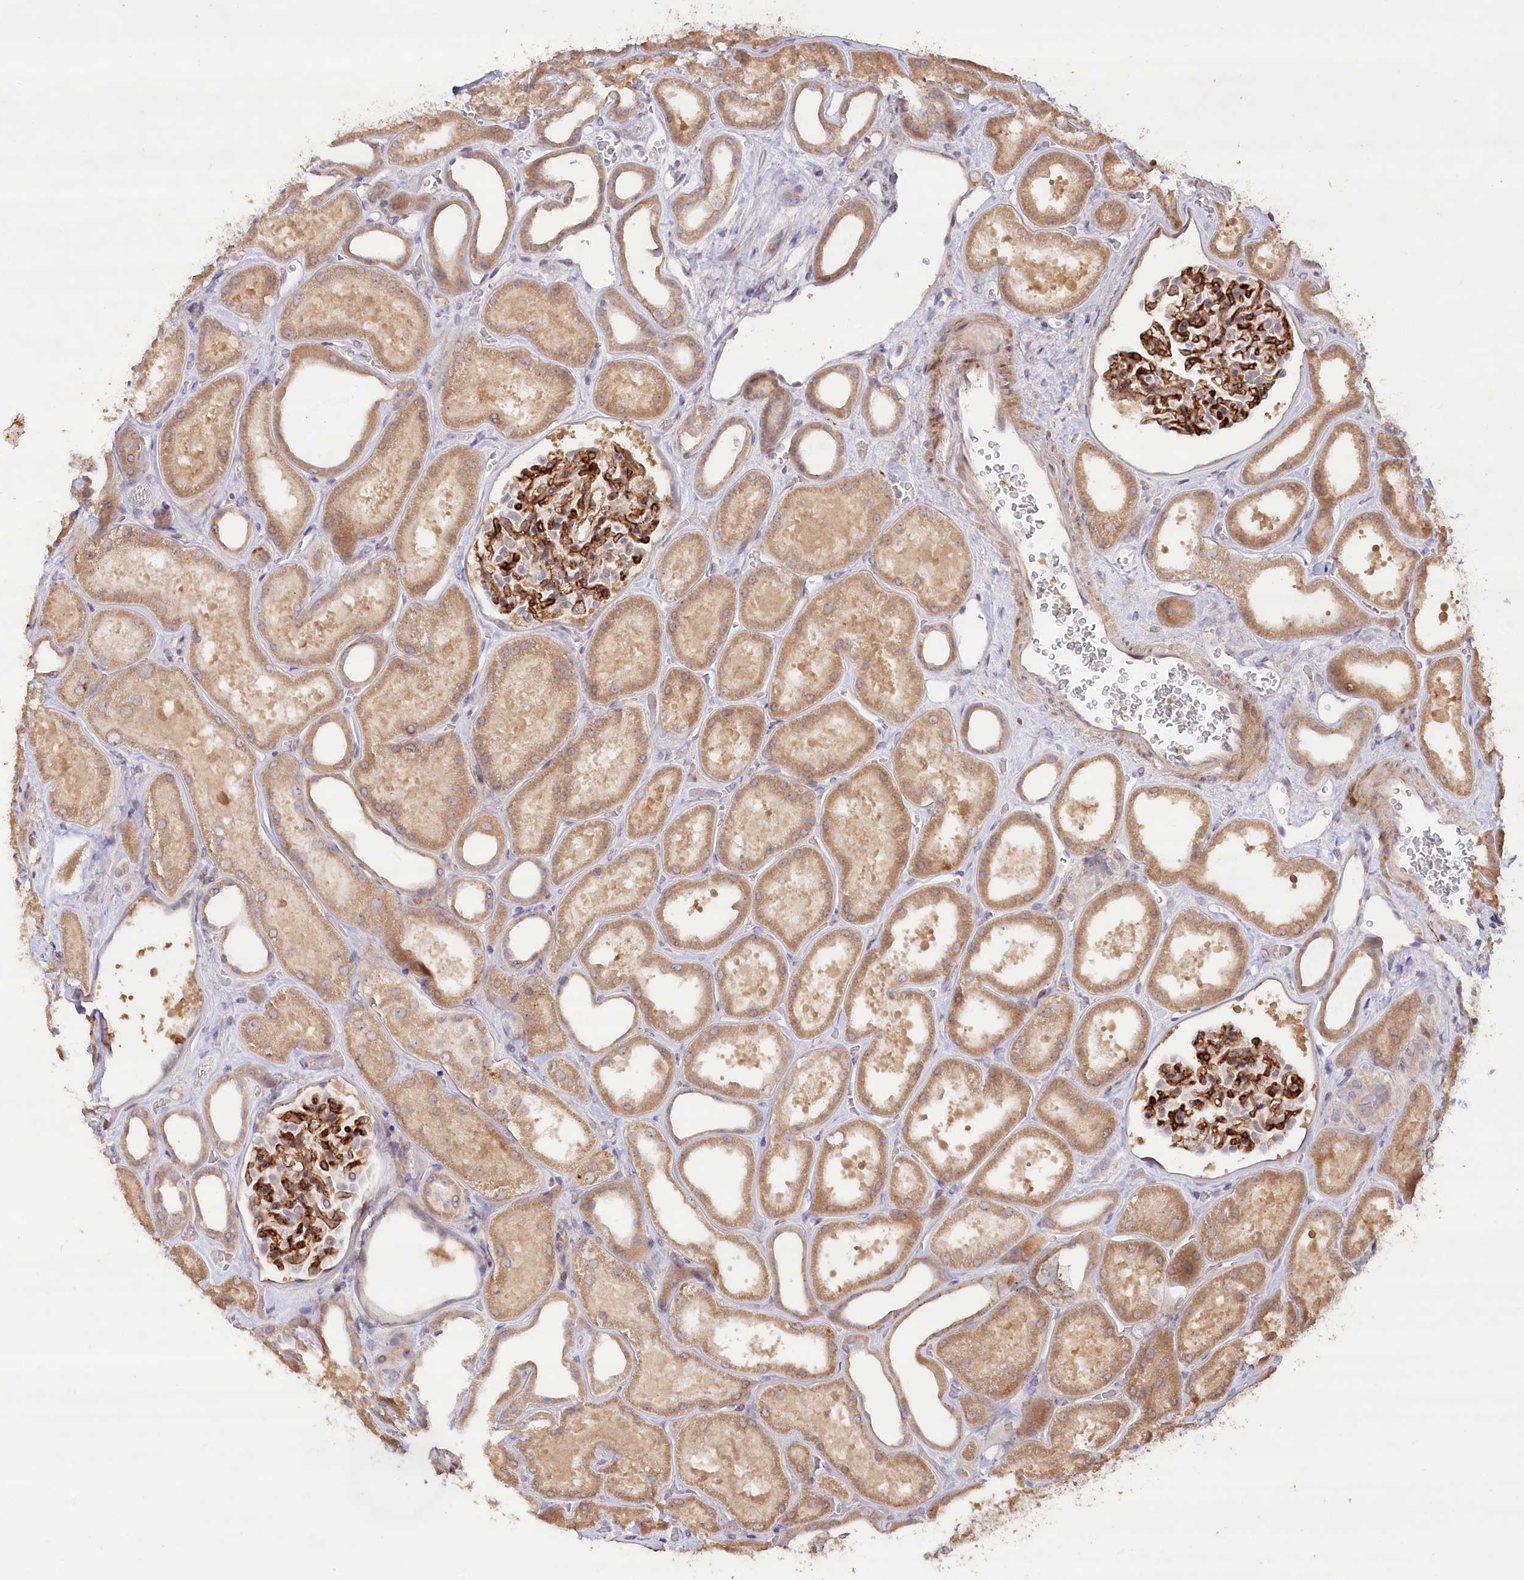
{"staining": {"intensity": "strong", "quantity": ">75%", "location": "cytoplasmic/membranous"}, "tissue": "kidney", "cell_type": "Cells in glomeruli", "image_type": "normal", "snomed": [{"axis": "morphology", "description": "Normal tissue, NOS"}, {"axis": "morphology", "description": "Adenocarcinoma, NOS"}, {"axis": "topography", "description": "Kidney"}], "caption": "Cells in glomeruli show high levels of strong cytoplasmic/membranous staining in approximately >75% of cells in unremarkable human kidney.", "gene": "IRAK1BP1", "patient": {"sex": "female", "age": 68}}